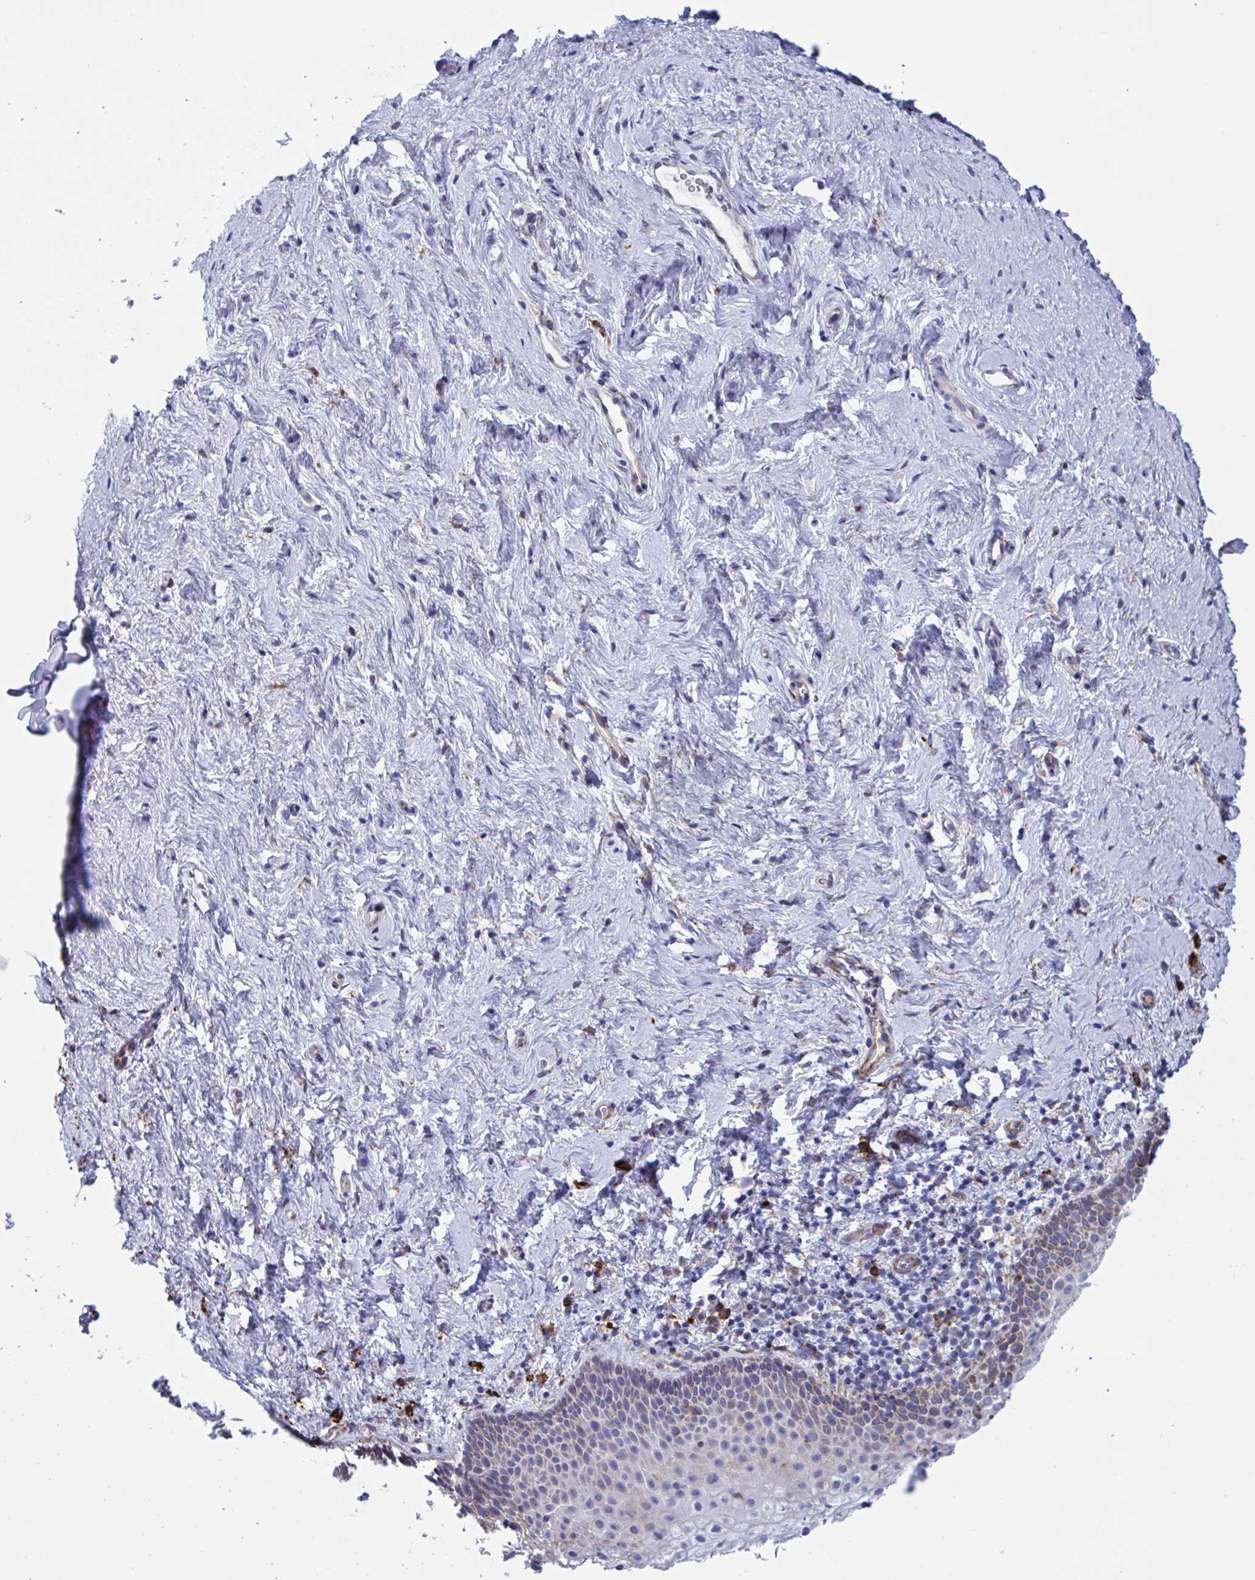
{"staining": {"intensity": "weak", "quantity": "25%-75%", "location": "cytoplasmic/membranous"}, "tissue": "vagina", "cell_type": "Squamous epithelial cells", "image_type": "normal", "snomed": [{"axis": "morphology", "description": "Normal tissue, NOS"}, {"axis": "topography", "description": "Vagina"}], "caption": "Protein positivity by immunohistochemistry (IHC) displays weak cytoplasmic/membranous expression in about 25%-75% of squamous epithelial cells in benign vagina. The staining was performed using DAB, with brown indicating positive protein expression. Nuclei are stained blue with hematoxylin.", "gene": "PEAK3", "patient": {"sex": "female", "age": 61}}